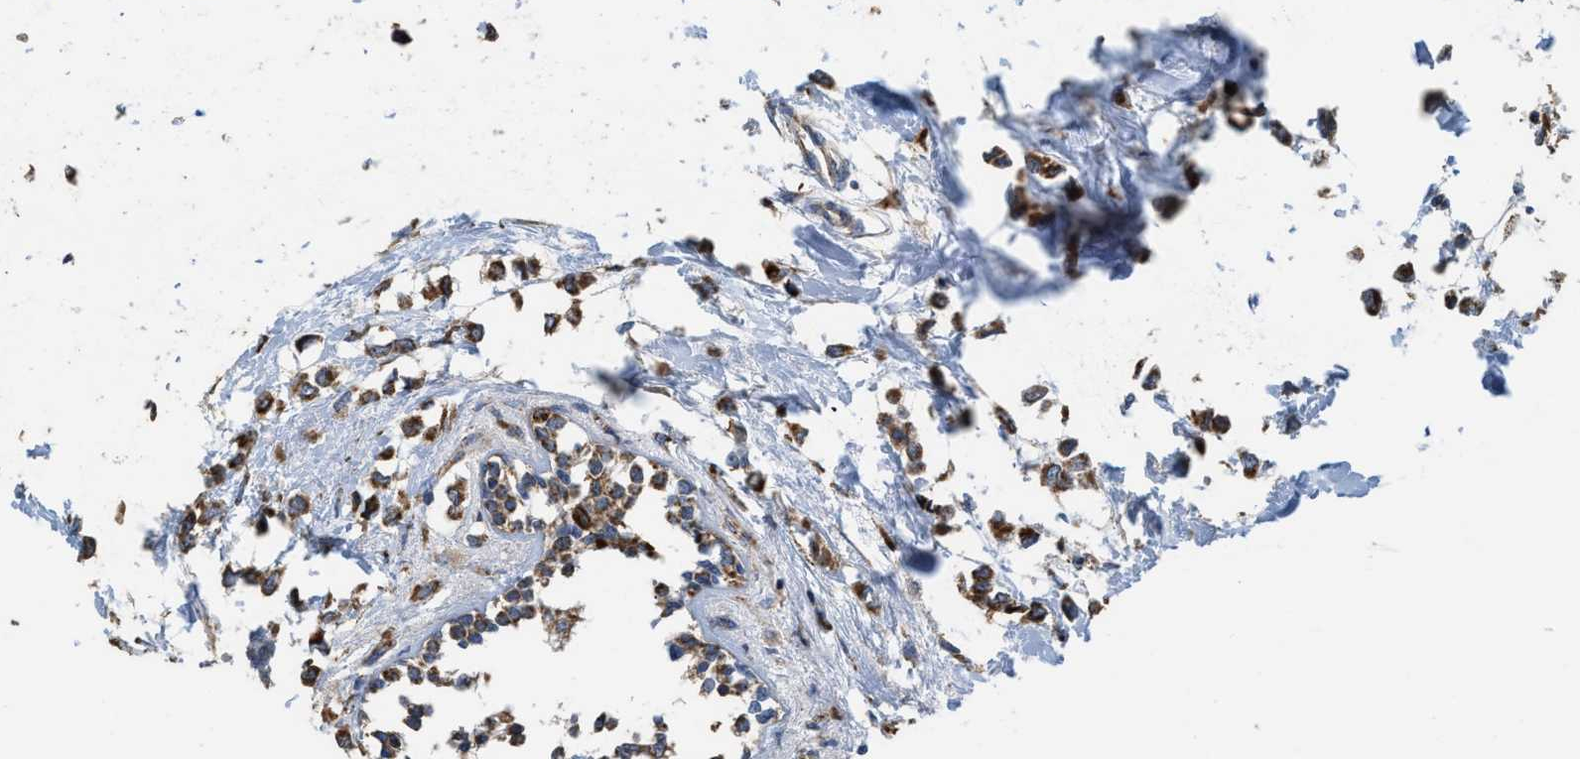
{"staining": {"intensity": "moderate", "quantity": ">75%", "location": "cytoplasmic/membranous"}, "tissue": "breast cancer", "cell_type": "Tumor cells", "image_type": "cancer", "snomed": [{"axis": "morphology", "description": "Lobular carcinoma"}, {"axis": "topography", "description": "Breast"}], "caption": "Human lobular carcinoma (breast) stained with a protein marker exhibits moderate staining in tumor cells.", "gene": "AK2", "patient": {"sex": "female", "age": 51}}